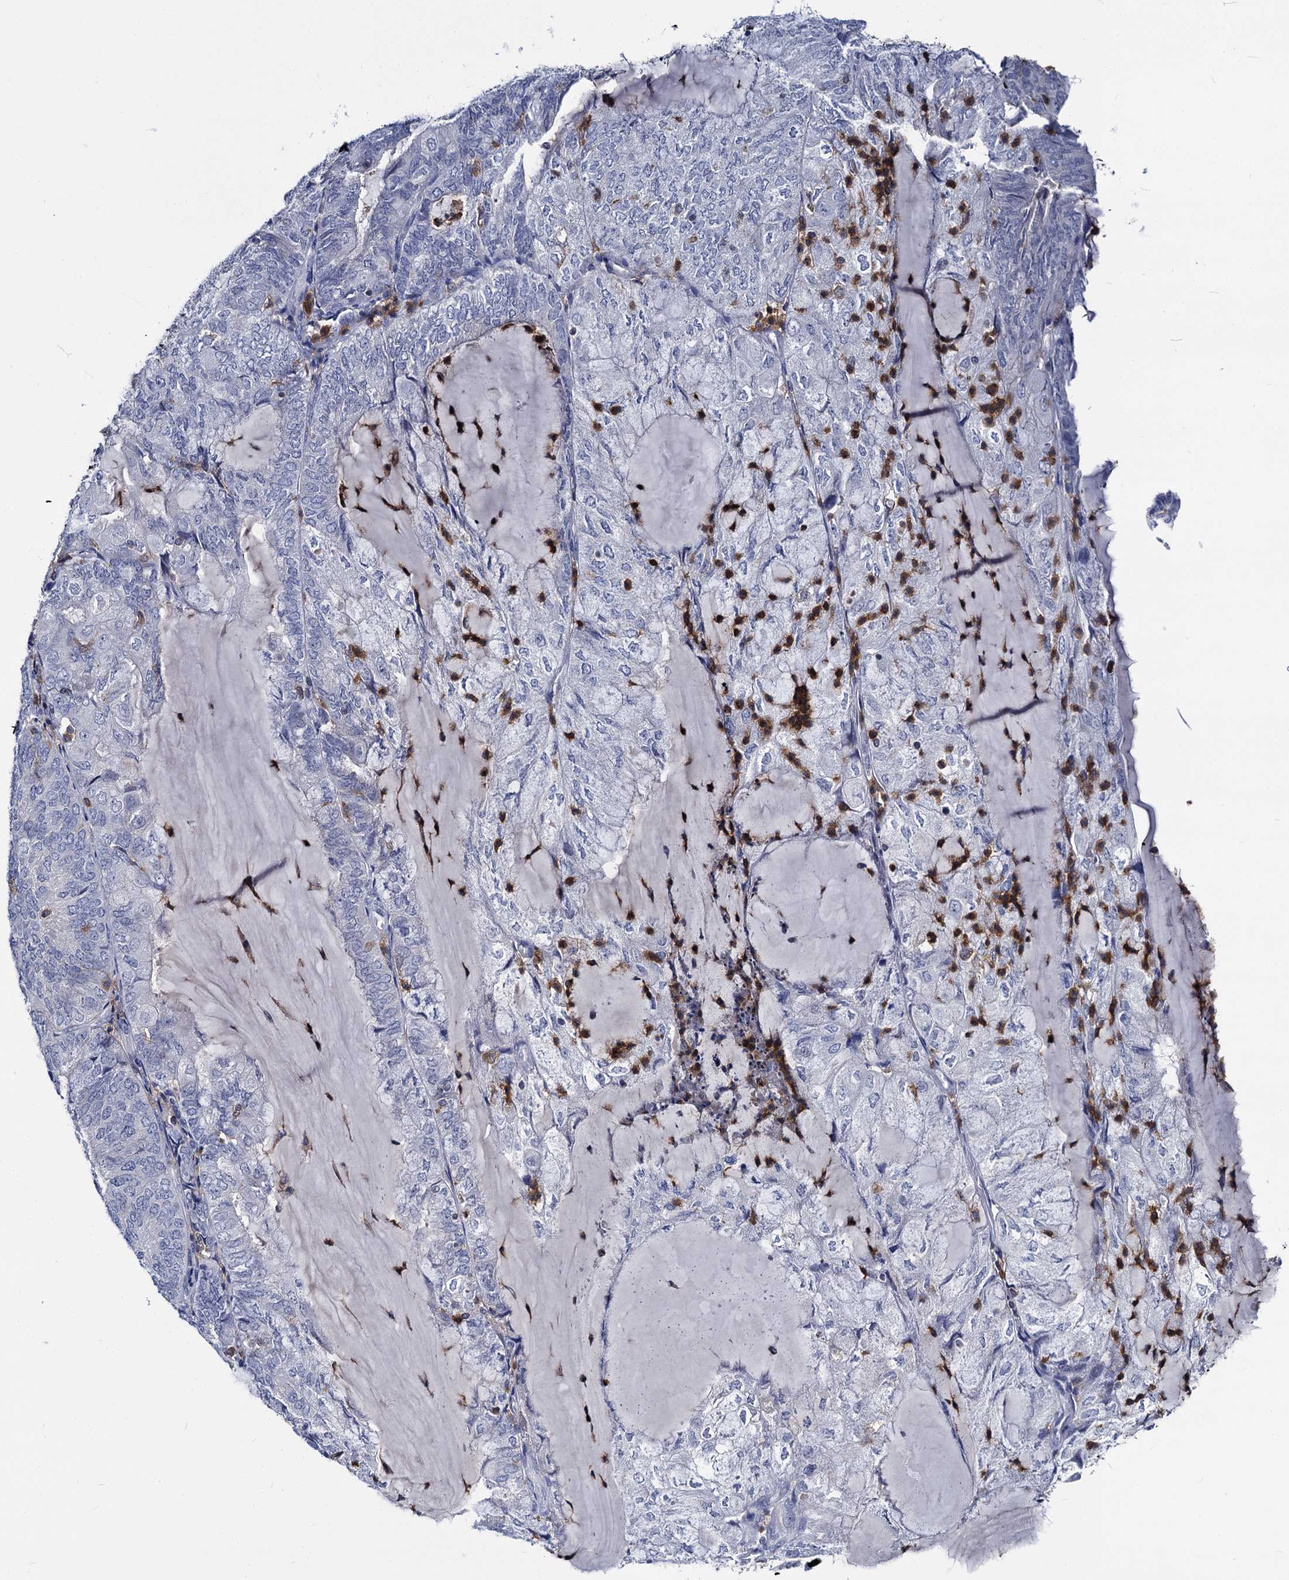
{"staining": {"intensity": "negative", "quantity": "none", "location": "none"}, "tissue": "endometrial cancer", "cell_type": "Tumor cells", "image_type": "cancer", "snomed": [{"axis": "morphology", "description": "Adenocarcinoma, NOS"}, {"axis": "topography", "description": "Endometrium"}], "caption": "IHC image of neoplastic tissue: endometrial cancer (adenocarcinoma) stained with DAB (3,3'-diaminobenzidine) shows no significant protein positivity in tumor cells.", "gene": "RHOG", "patient": {"sex": "female", "age": 81}}